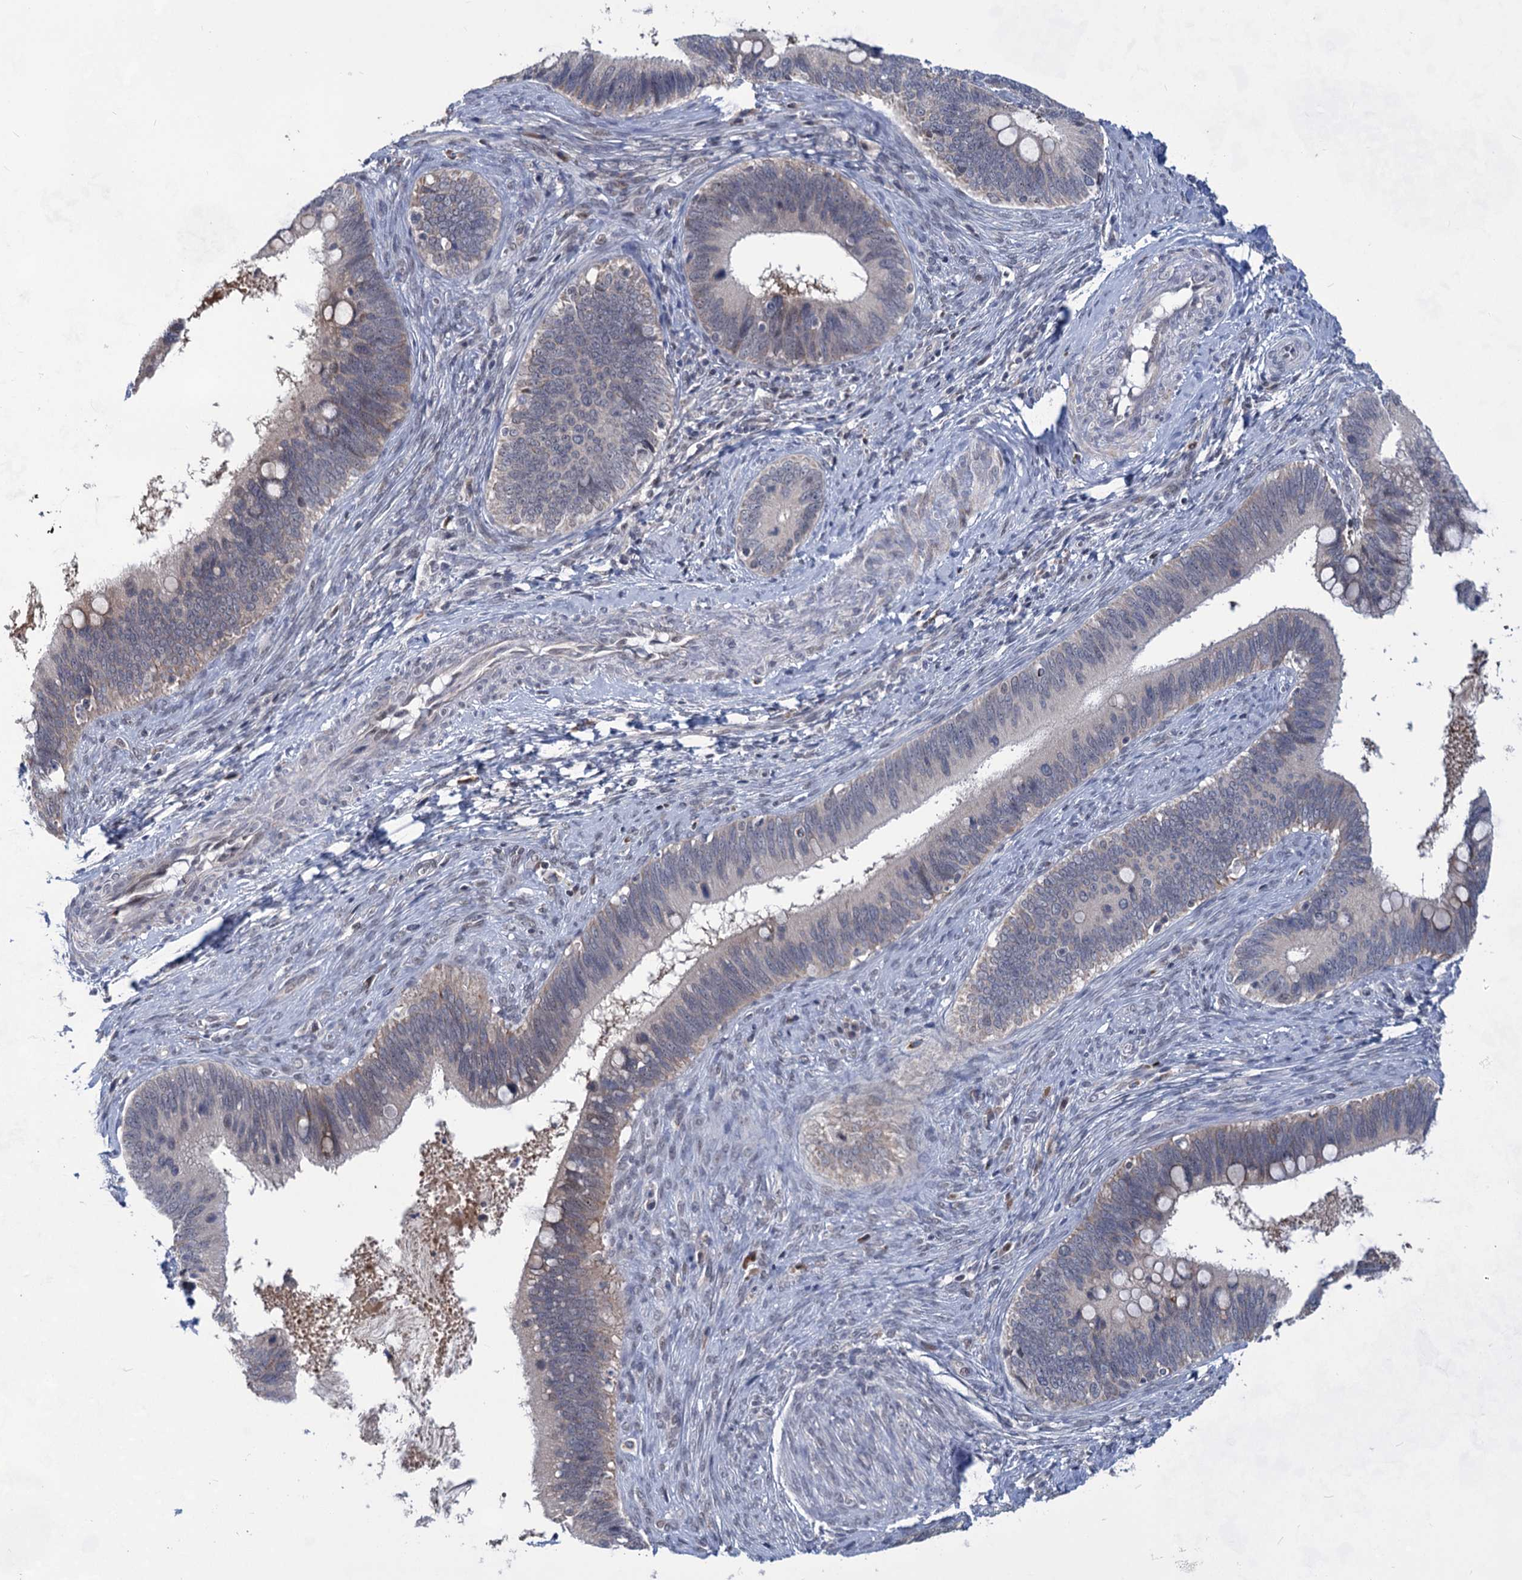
{"staining": {"intensity": "strong", "quantity": "<25%", "location": "cytoplasmic/membranous"}, "tissue": "cervical cancer", "cell_type": "Tumor cells", "image_type": "cancer", "snomed": [{"axis": "morphology", "description": "Adenocarcinoma, NOS"}, {"axis": "topography", "description": "Cervix"}], "caption": "This photomicrograph reveals immunohistochemistry staining of cervical cancer, with medium strong cytoplasmic/membranous staining in approximately <25% of tumor cells.", "gene": "TTC17", "patient": {"sex": "female", "age": 42}}